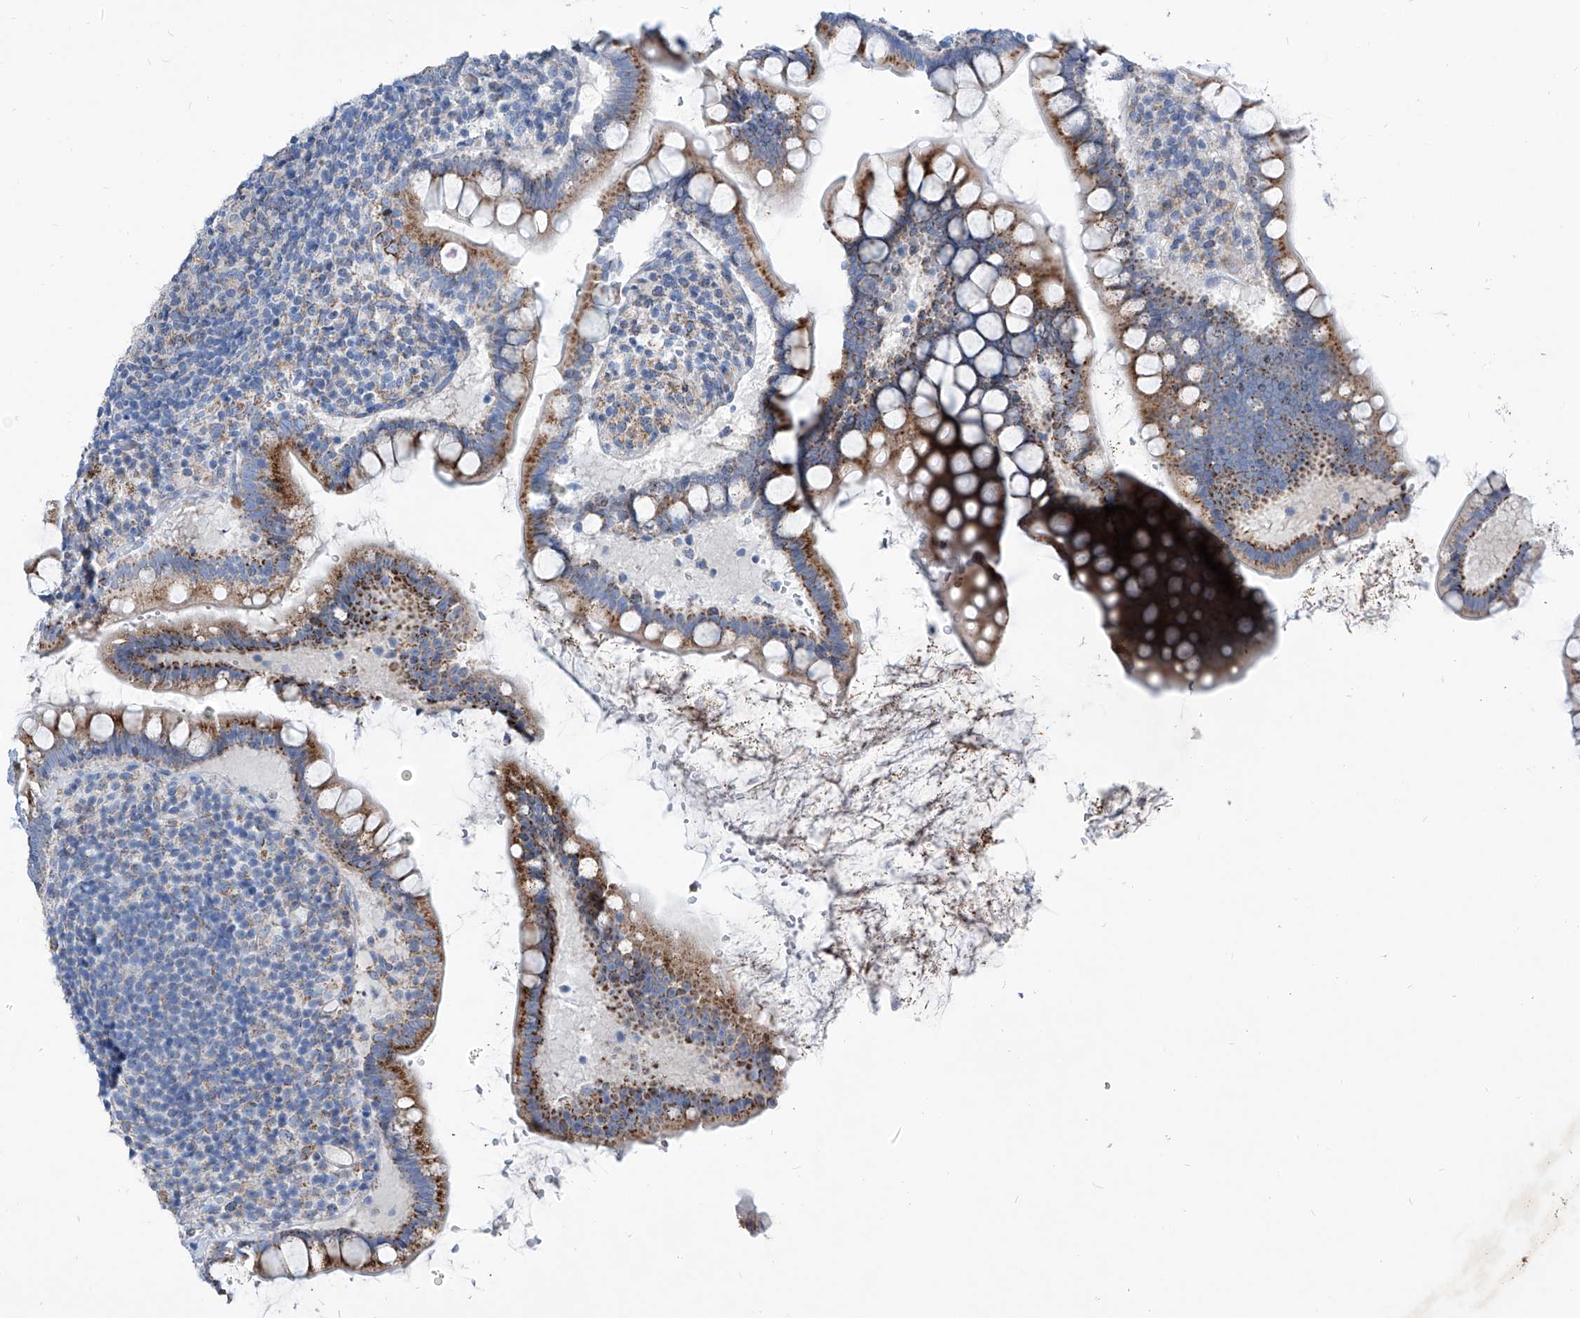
{"staining": {"intensity": "moderate", "quantity": ">75%", "location": "cytoplasmic/membranous"}, "tissue": "small intestine", "cell_type": "Glandular cells", "image_type": "normal", "snomed": [{"axis": "morphology", "description": "Normal tissue, NOS"}, {"axis": "topography", "description": "Small intestine"}], "caption": "A photomicrograph of human small intestine stained for a protein displays moderate cytoplasmic/membranous brown staining in glandular cells. (IHC, brightfield microscopy, high magnification).", "gene": "AGPS", "patient": {"sex": "female", "age": 84}}